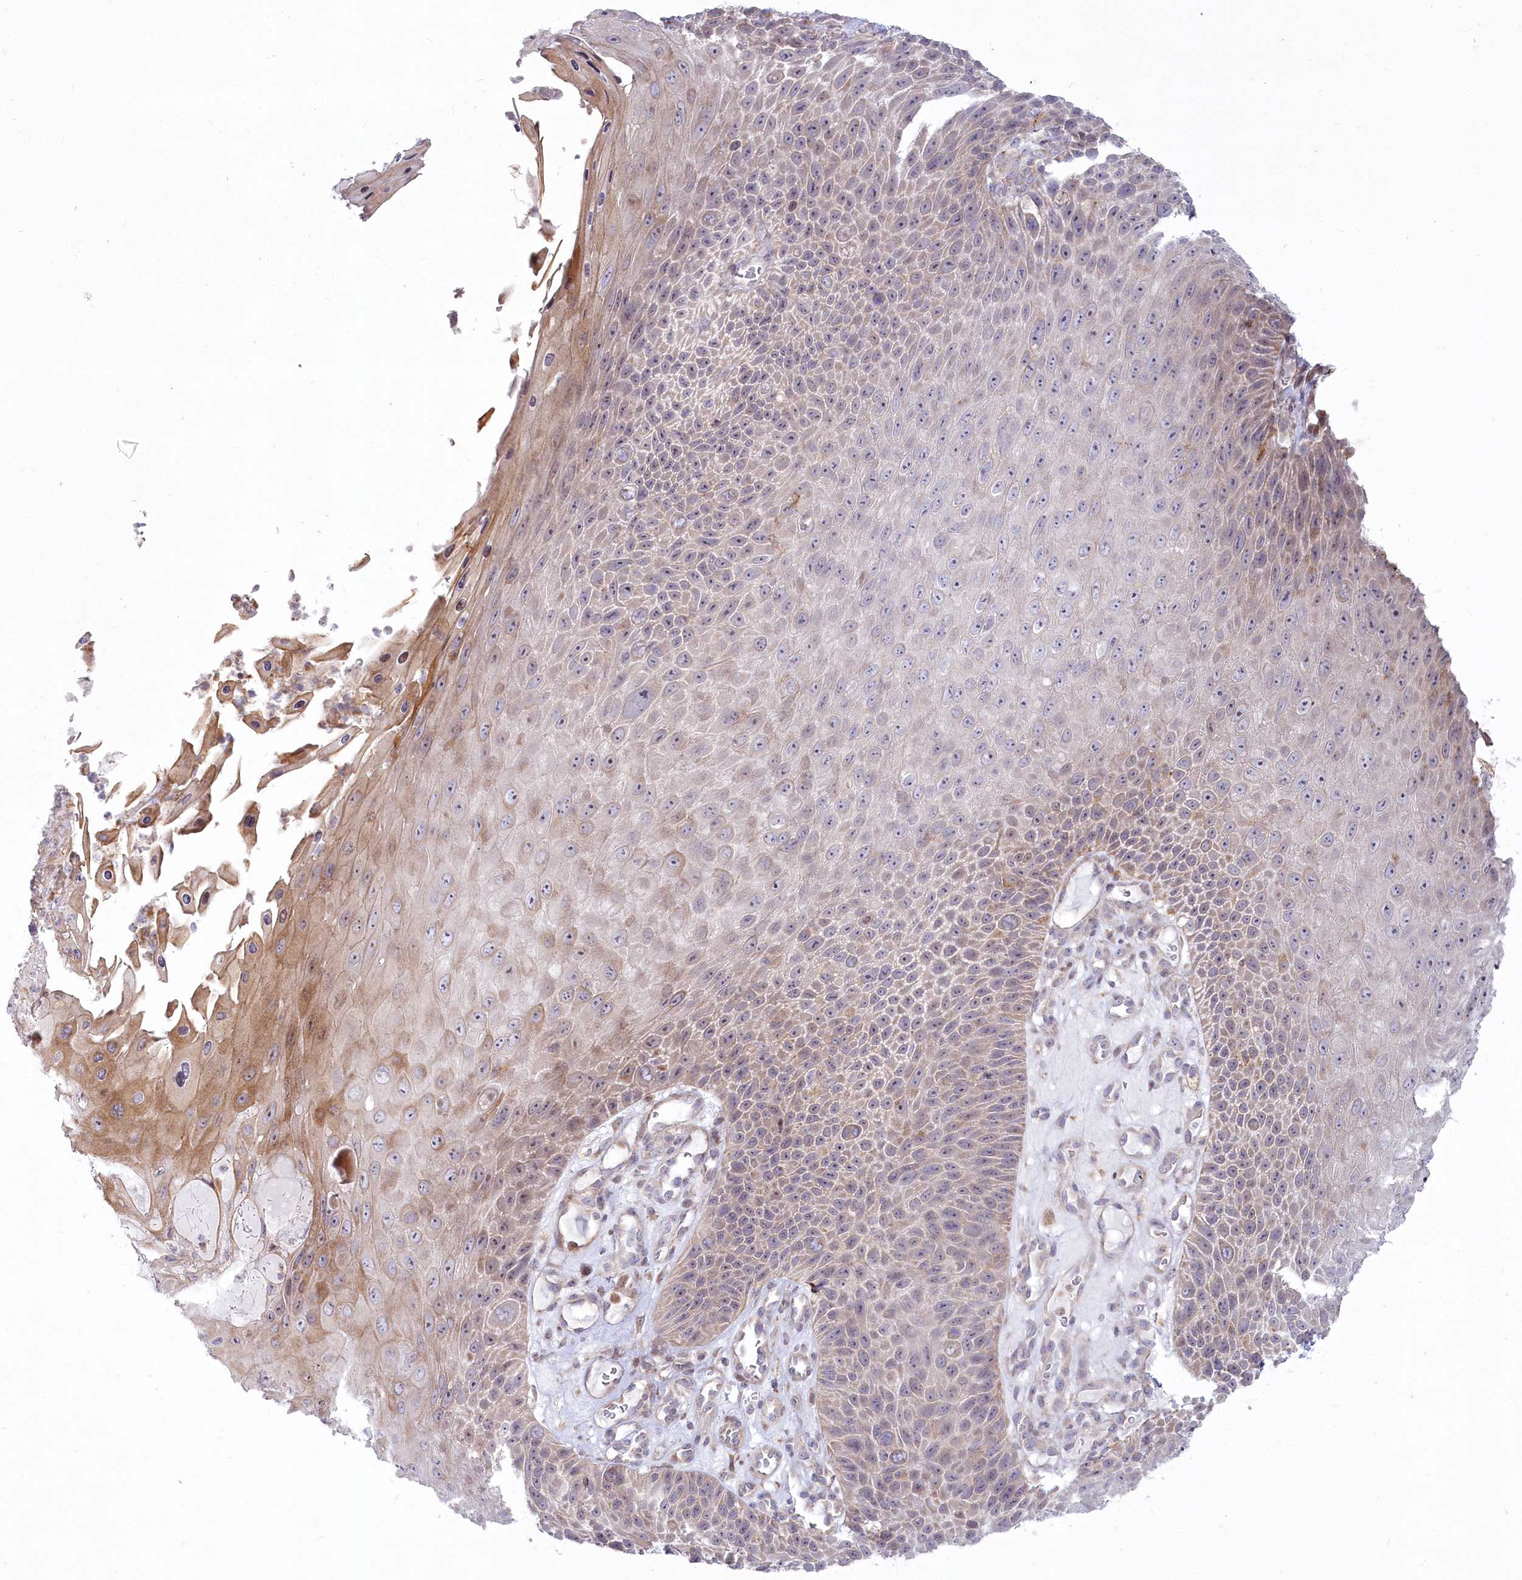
{"staining": {"intensity": "moderate", "quantity": "25%-75%", "location": "cytoplasmic/membranous"}, "tissue": "skin cancer", "cell_type": "Tumor cells", "image_type": "cancer", "snomed": [{"axis": "morphology", "description": "Squamous cell carcinoma, NOS"}, {"axis": "topography", "description": "Skin"}], "caption": "Squamous cell carcinoma (skin) stained for a protein (brown) exhibits moderate cytoplasmic/membranous positive positivity in about 25%-75% of tumor cells.", "gene": "MTG1", "patient": {"sex": "female", "age": 88}}